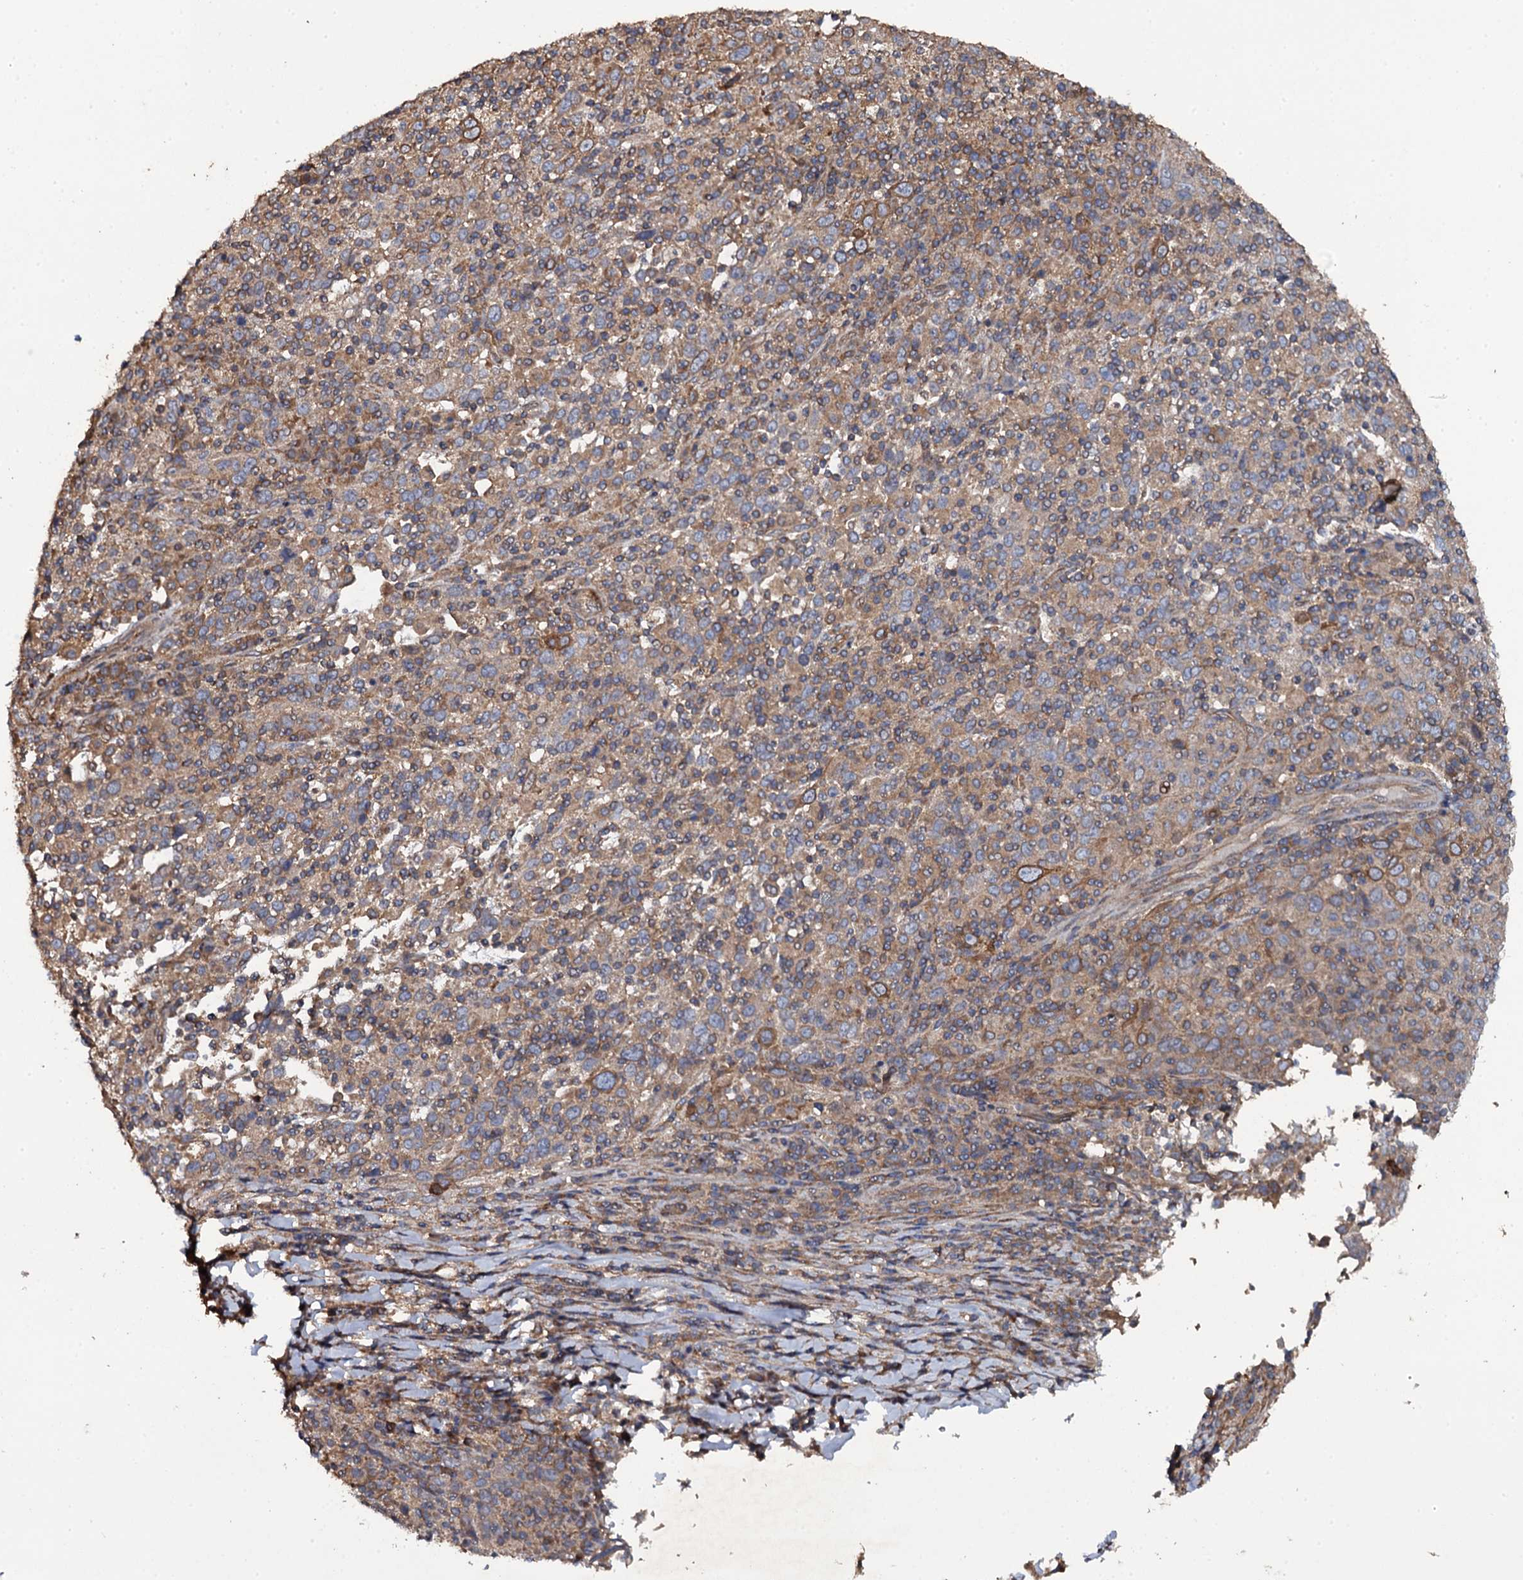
{"staining": {"intensity": "moderate", "quantity": ">75%", "location": "cytoplasmic/membranous"}, "tissue": "cervical cancer", "cell_type": "Tumor cells", "image_type": "cancer", "snomed": [{"axis": "morphology", "description": "Squamous cell carcinoma, NOS"}, {"axis": "topography", "description": "Cervix"}], "caption": "Tumor cells demonstrate medium levels of moderate cytoplasmic/membranous positivity in about >75% of cells in human cervical squamous cell carcinoma.", "gene": "TTC23", "patient": {"sex": "female", "age": 46}}